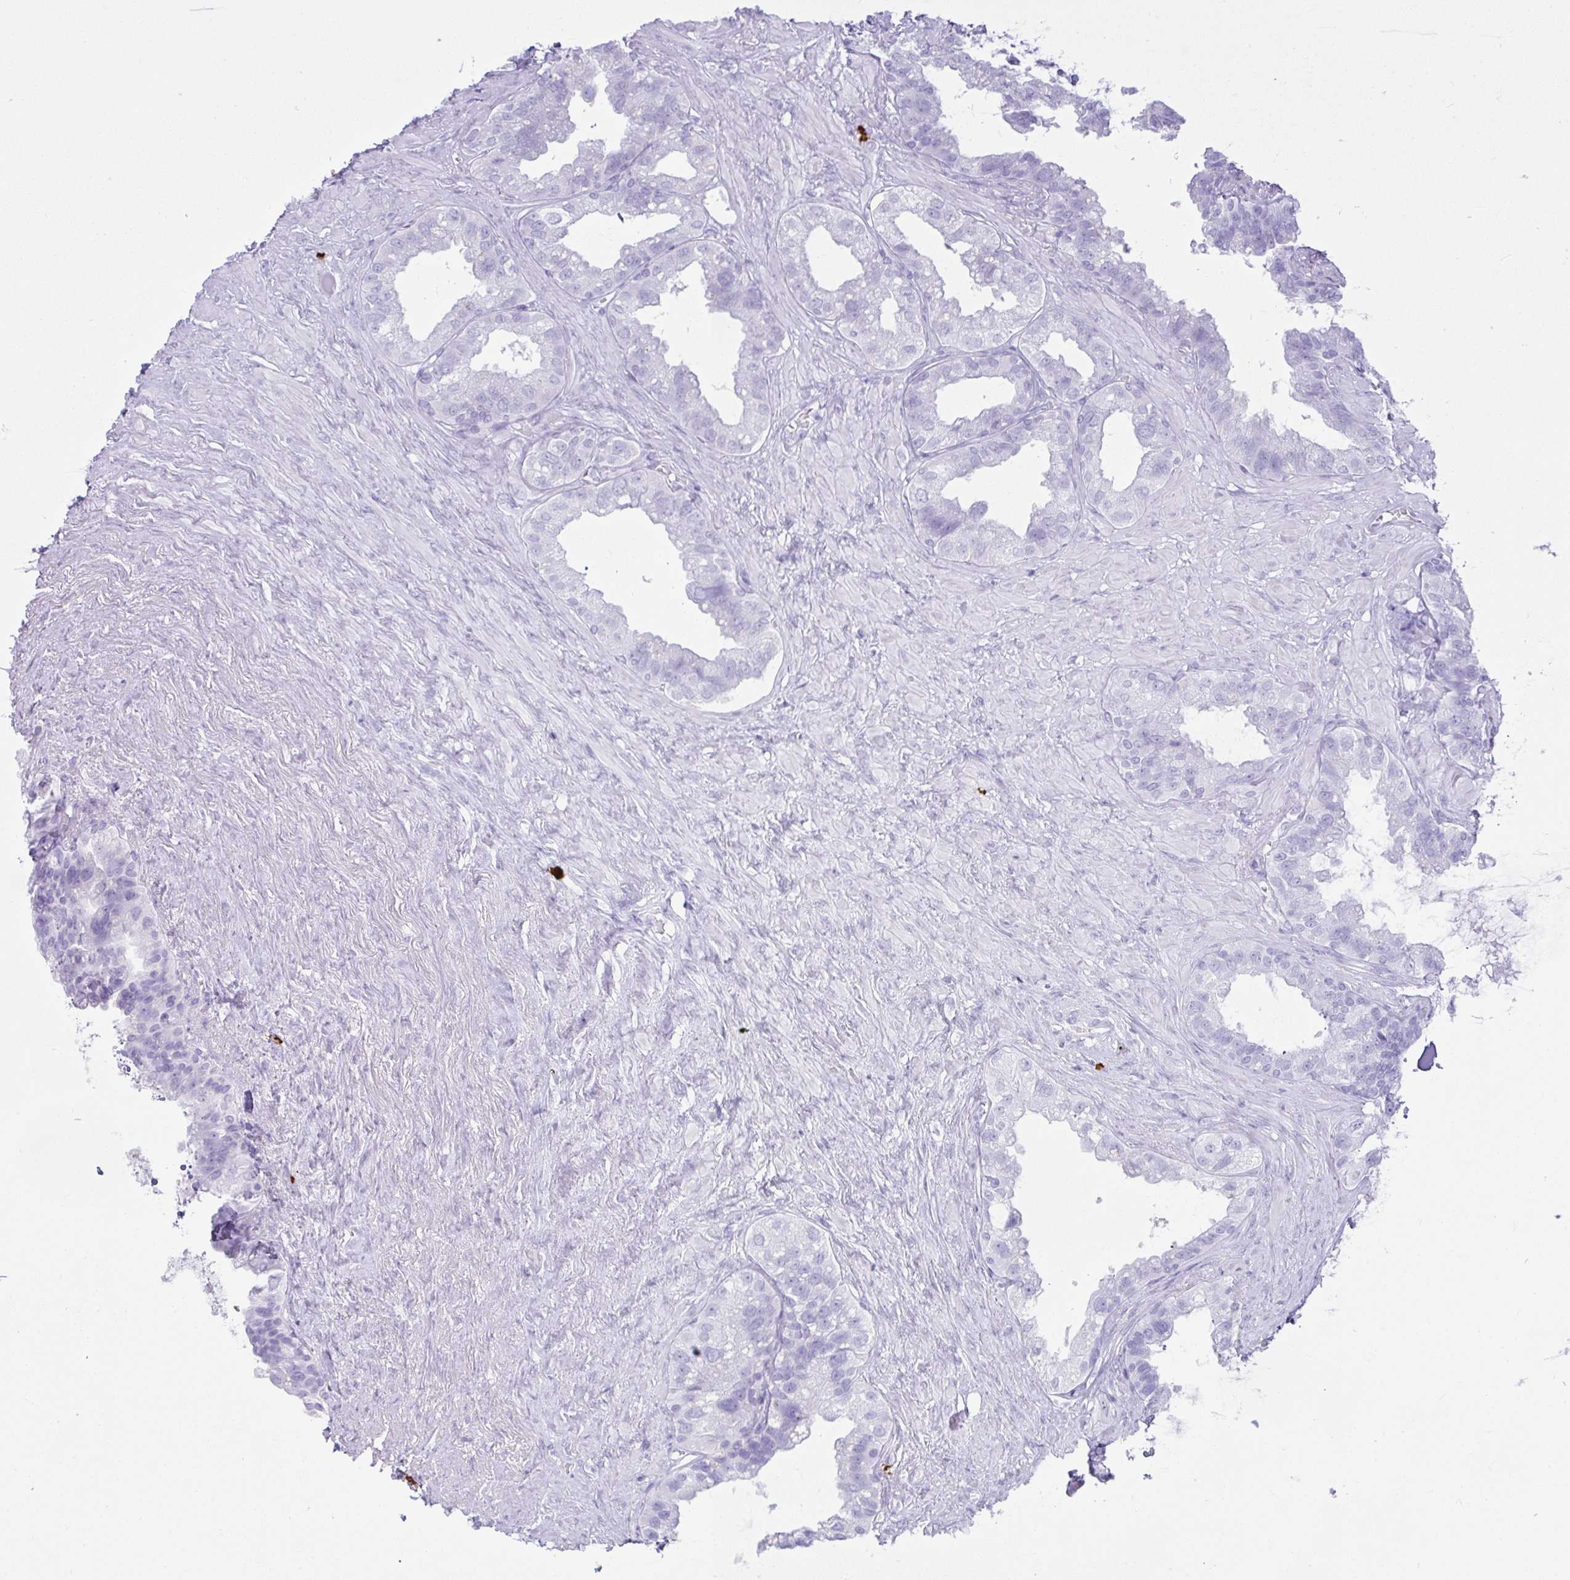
{"staining": {"intensity": "negative", "quantity": "none", "location": "none"}, "tissue": "seminal vesicle", "cell_type": "Glandular cells", "image_type": "normal", "snomed": [{"axis": "morphology", "description": "Normal tissue, NOS"}, {"axis": "topography", "description": "Seminal veicle"}, {"axis": "topography", "description": "Peripheral nerve tissue"}], "caption": "DAB (3,3'-diaminobenzidine) immunohistochemical staining of unremarkable human seminal vesicle displays no significant expression in glandular cells. (Brightfield microscopy of DAB (3,3'-diaminobenzidine) immunohistochemistry at high magnification).", "gene": "CDADC1", "patient": {"sex": "male", "age": 76}}